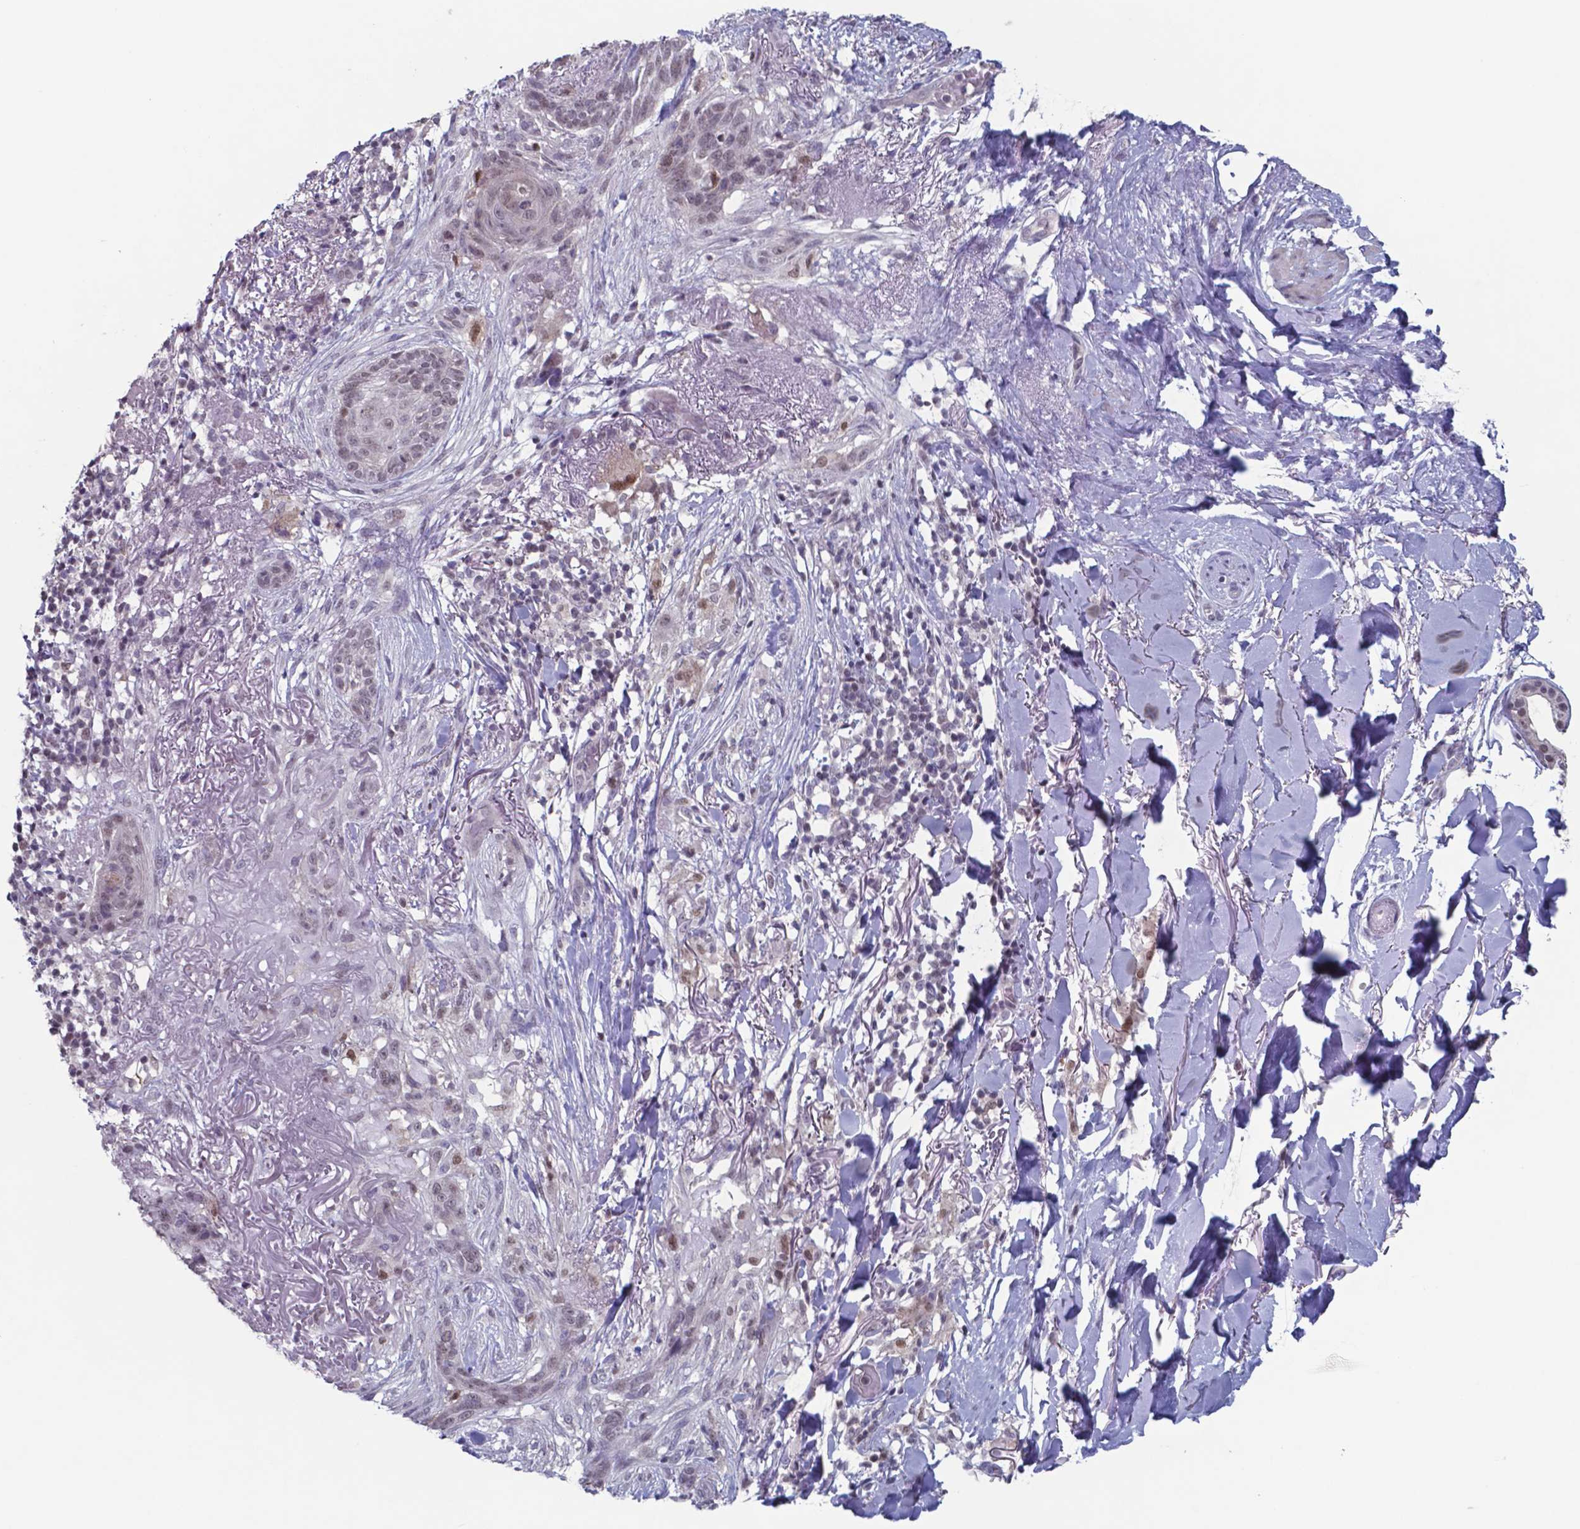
{"staining": {"intensity": "negative", "quantity": "none", "location": "none"}, "tissue": "skin cancer", "cell_type": "Tumor cells", "image_type": "cancer", "snomed": [{"axis": "morphology", "description": "Normal tissue, NOS"}, {"axis": "morphology", "description": "Basal cell carcinoma"}, {"axis": "topography", "description": "Skin"}], "caption": "There is no significant expression in tumor cells of skin basal cell carcinoma.", "gene": "TDP2", "patient": {"sex": "male", "age": 84}}